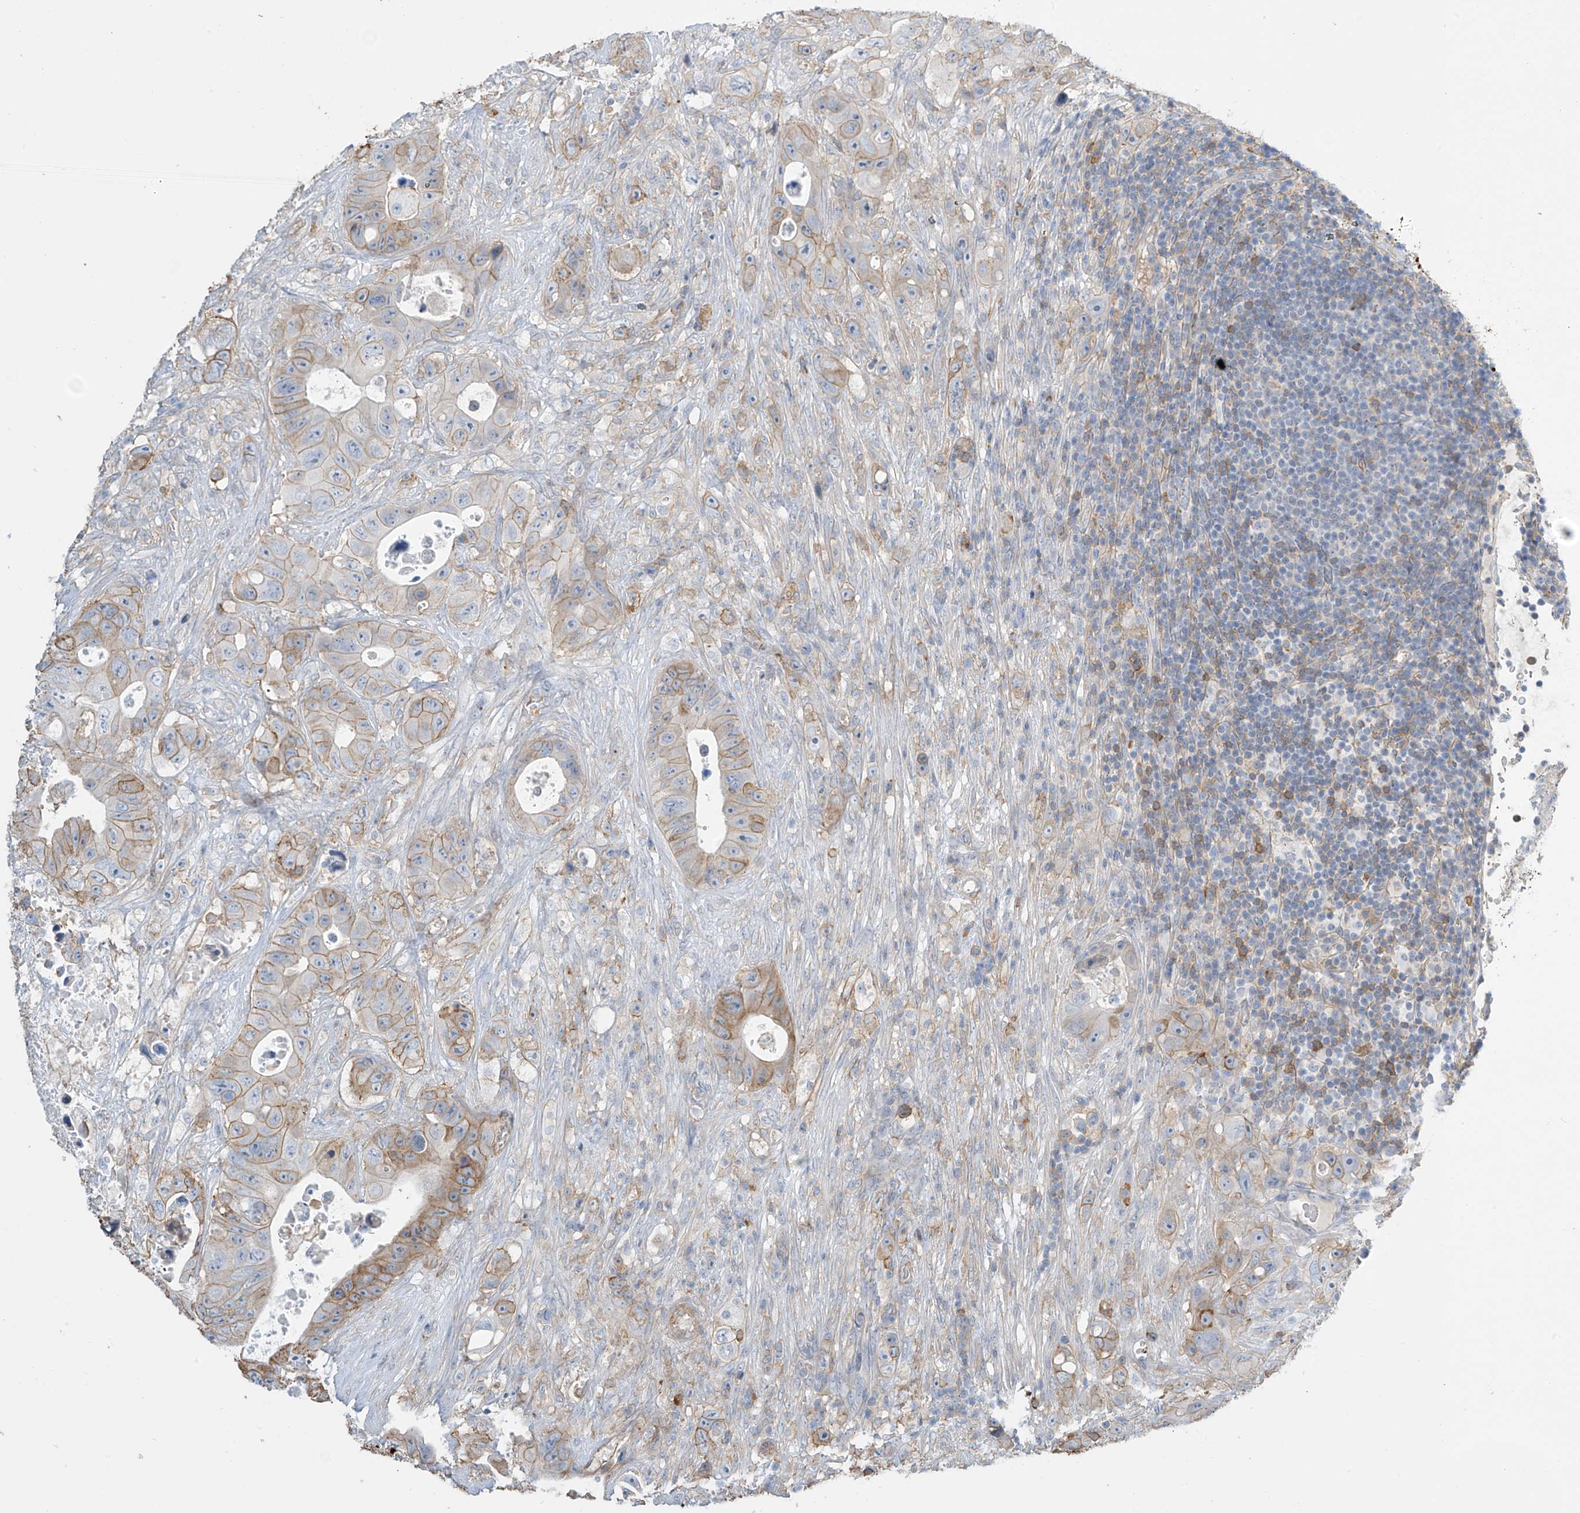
{"staining": {"intensity": "moderate", "quantity": "25%-75%", "location": "cytoplasmic/membranous"}, "tissue": "colorectal cancer", "cell_type": "Tumor cells", "image_type": "cancer", "snomed": [{"axis": "morphology", "description": "Adenocarcinoma, NOS"}, {"axis": "topography", "description": "Colon"}], "caption": "Immunohistochemistry (DAB) staining of human colorectal cancer shows moderate cytoplasmic/membranous protein staining in approximately 25%-75% of tumor cells.", "gene": "ZNF846", "patient": {"sex": "female", "age": 46}}